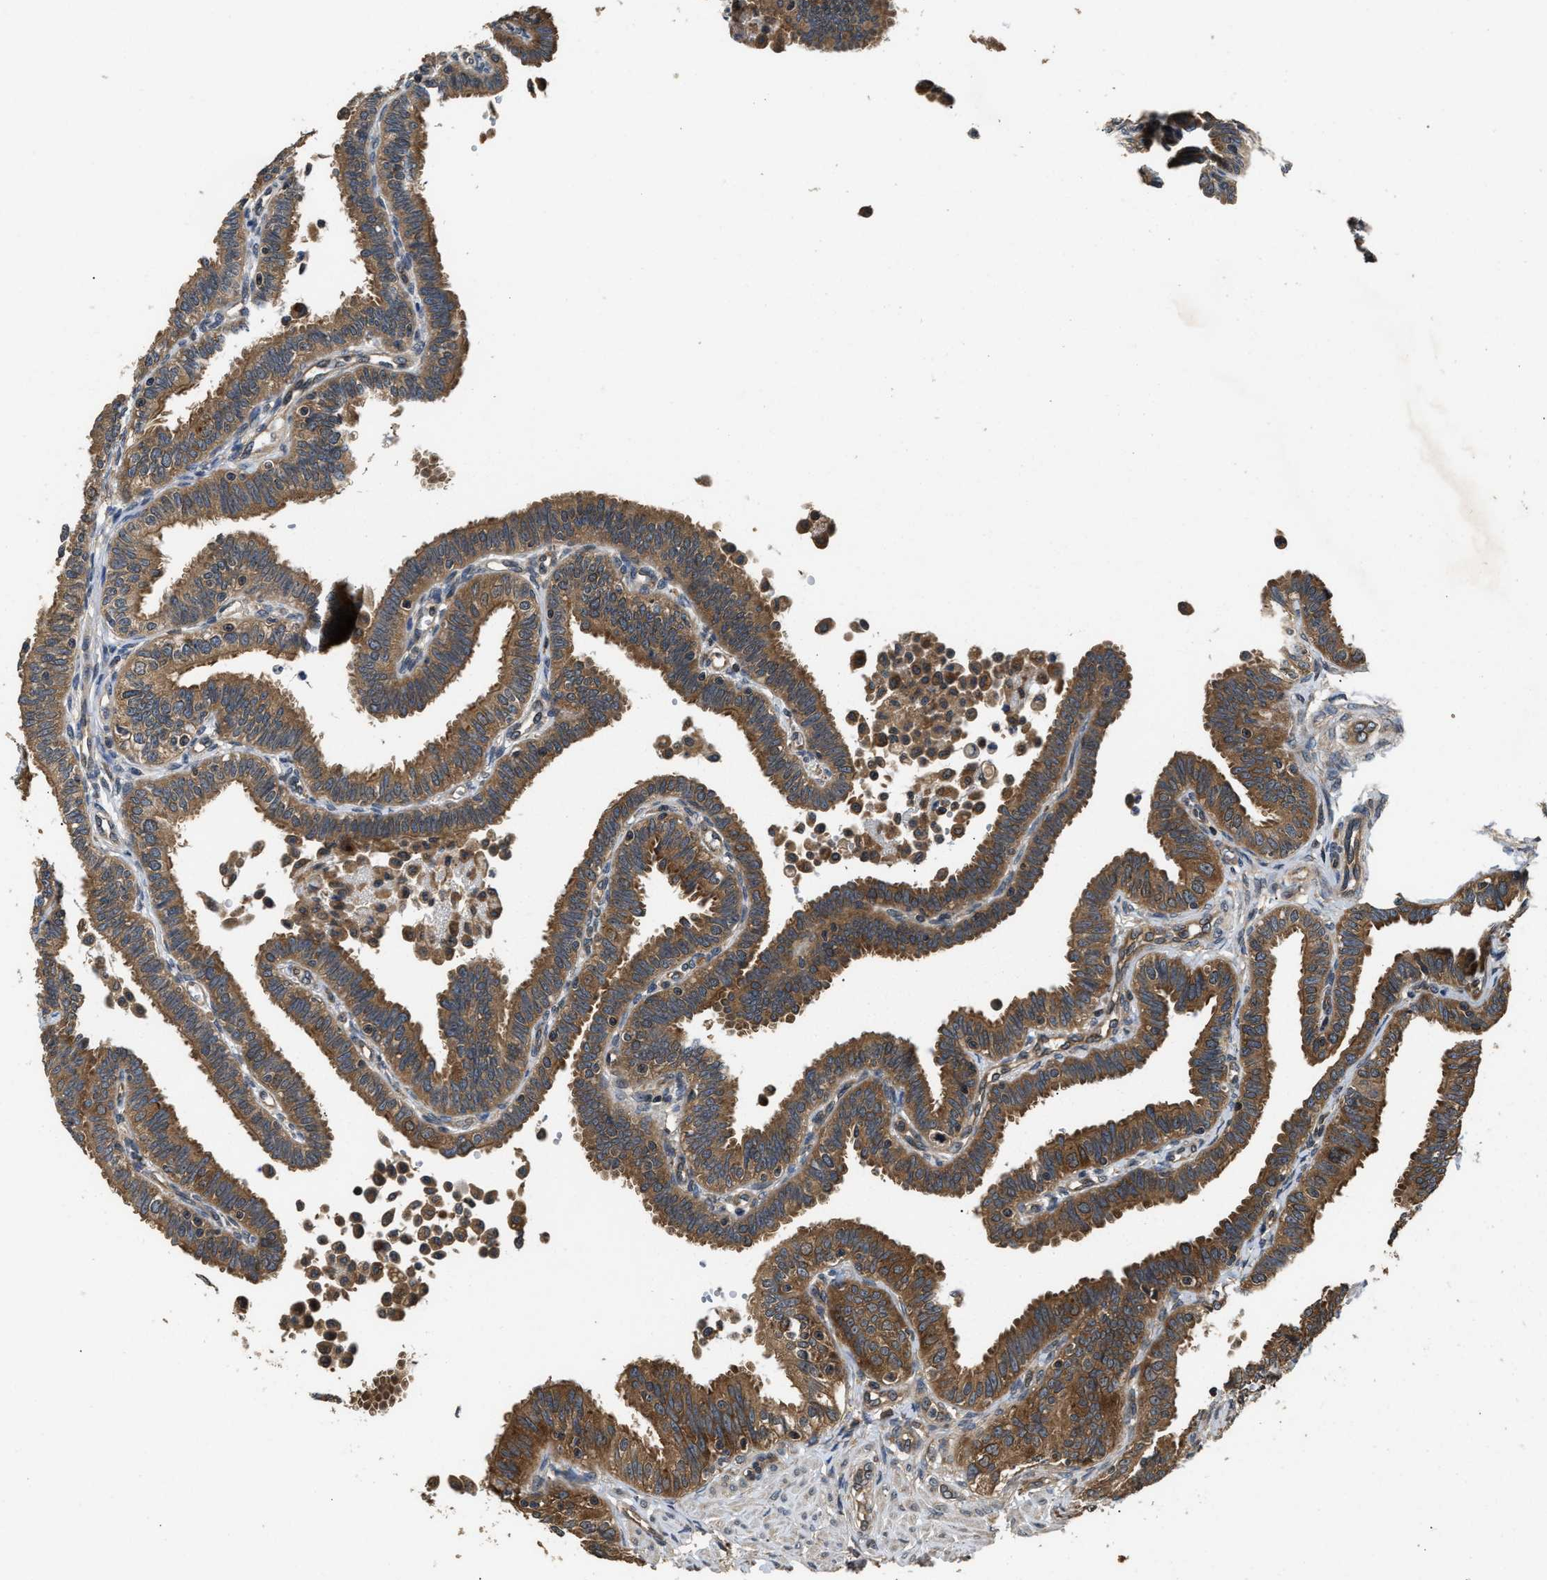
{"staining": {"intensity": "strong", "quantity": ">75%", "location": "cytoplasmic/membranous"}, "tissue": "fallopian tube", "cell_type": "Glandular cells", "image_type": "normal", "snomed": [{"axis": "morphology", "description": "Normal tissue, NOS"}, {"axis": "topography", "description": "Fallopian tube"}, {"axis": "topography", "description": "Placenta"}], "caption": "Human fallopian tube stained with a brown dye exhibits strong cytoplasmic/membranous positive expression in approximately >75% of glandular cells.", "gene": "DNAJC2", "patient": {"sex": "female", "age": 34}}